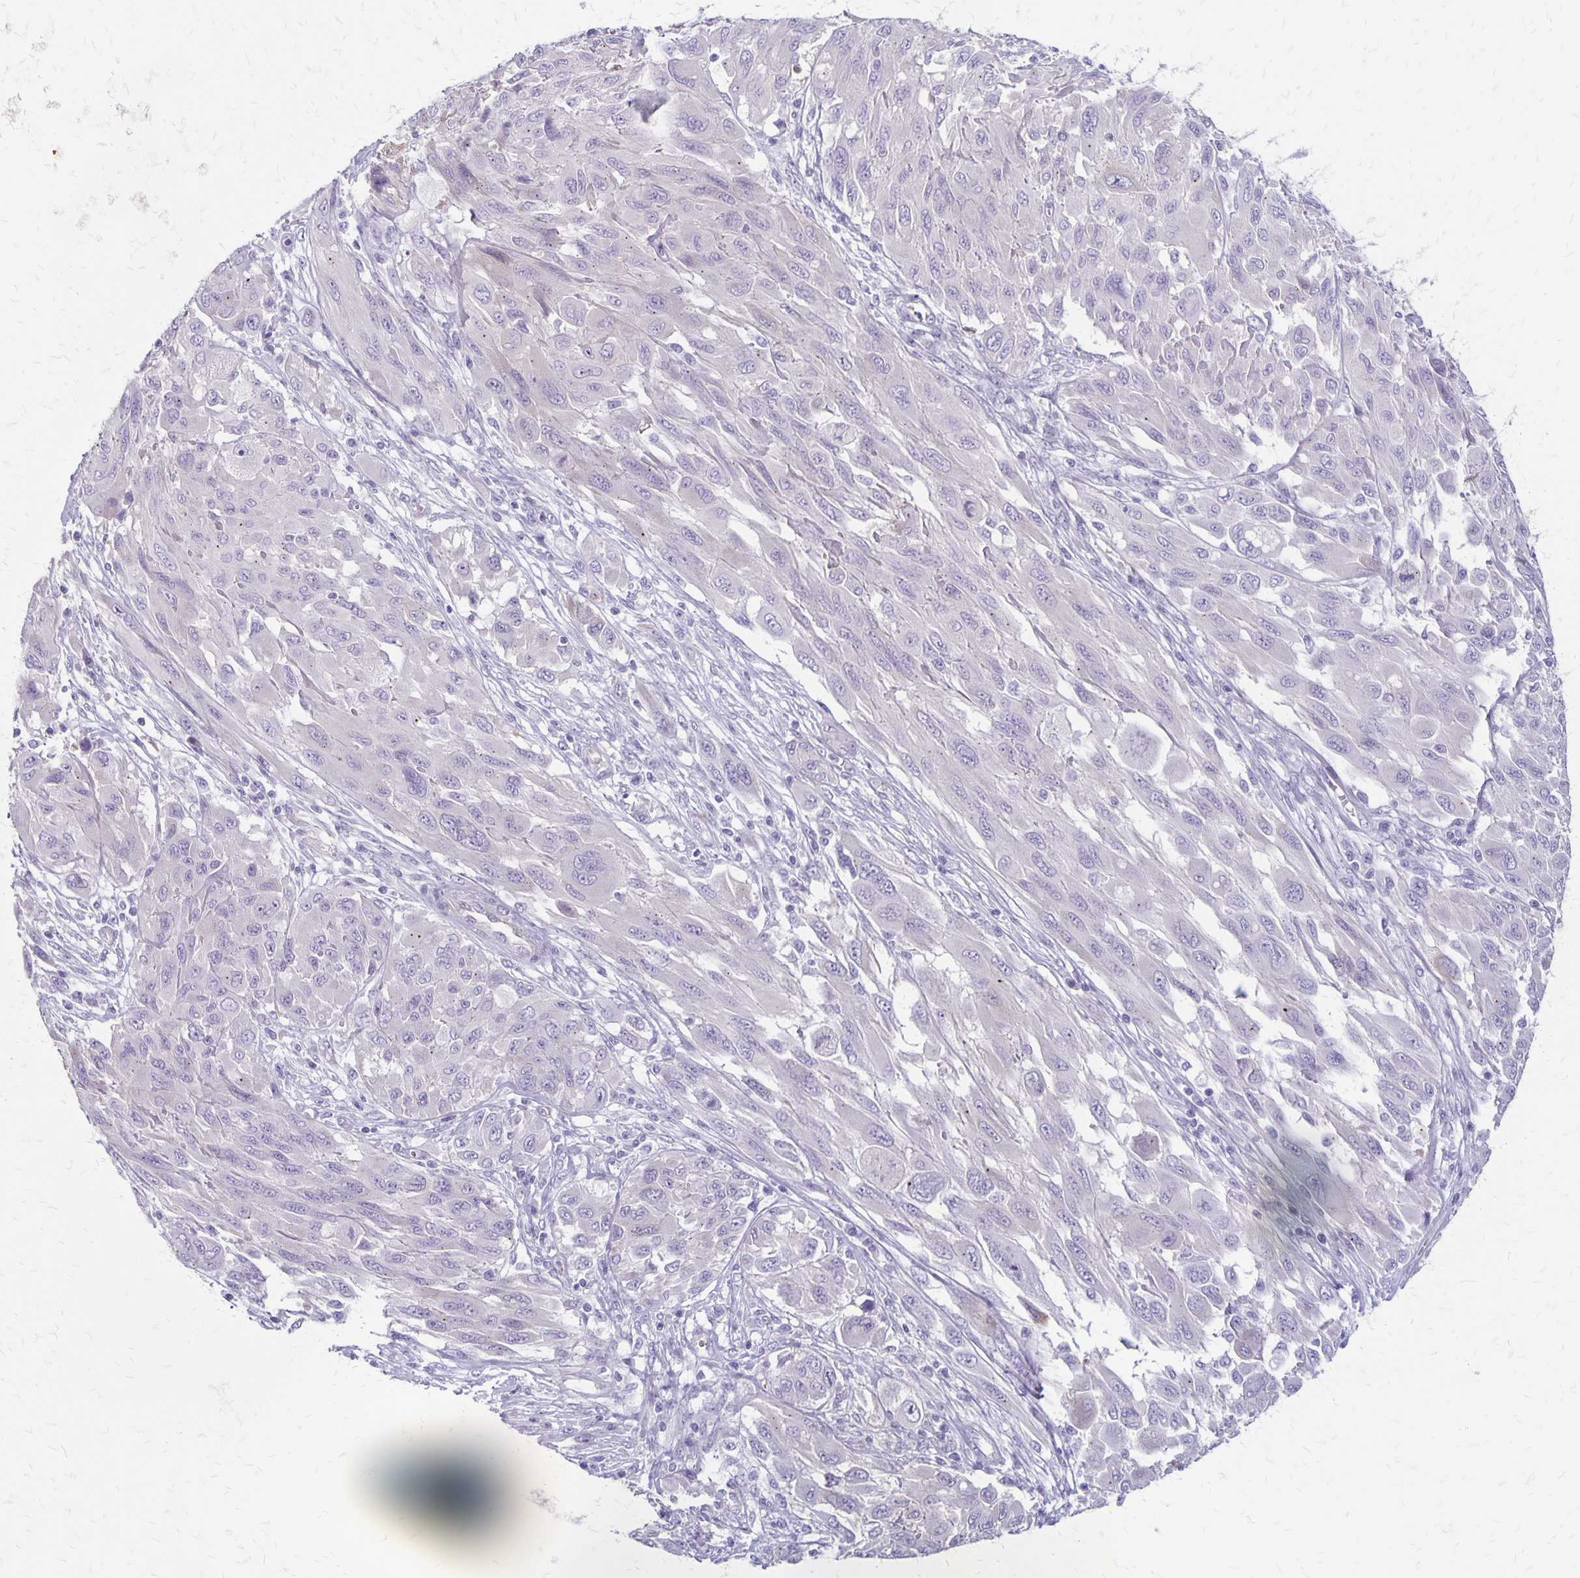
{"staining": {"intensity": "negative", "quantity": "none", "location": "none"}, "tissue": "melanoma", "cell_type": "Tumor cells", "image_type": "cancer", "snomed": [{"axis": "morphology", "description": "Malignant melanoma, NOS"}, {"axis": "topography", "description": "Skin"}], "caption": "Melanoma was stained to show a protein in brown. There is no significant expression in tumor cells.", "gene": "HOMER1", "patient": {"sex": "female", "age": 91}}